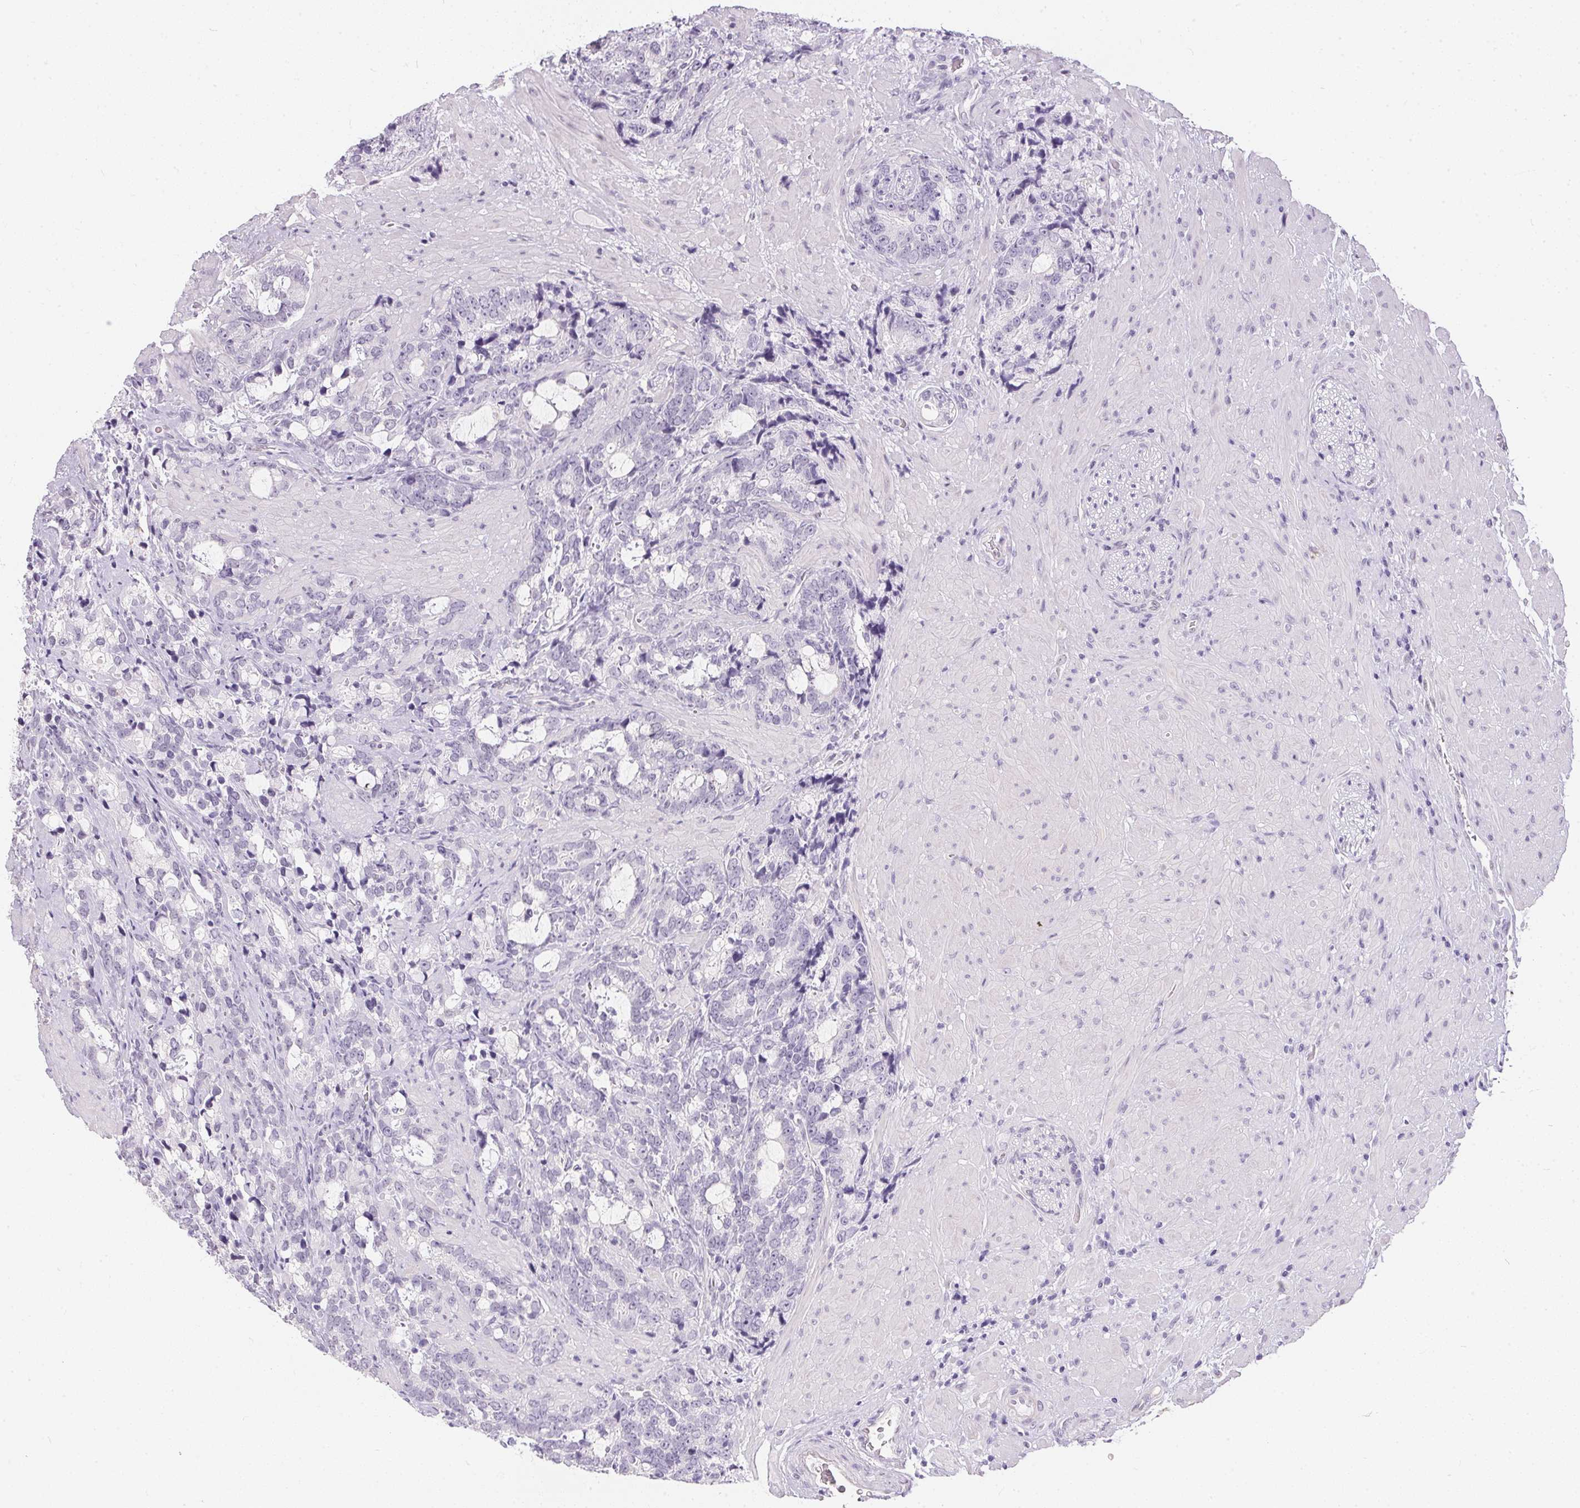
{"staining": {"intensity": "negative", "quantity": "none", "location": "none"}, "tissue": "prostate cancer", "cell_type": "Tumor cells", "image_type": "cancer", "snomed": [{"axis": "morphology", "description": "Adenocarcinoma, High grade"}, {"axis": "topography", "description": "Prostate"}], "caption": "A histopathology image of human adenocarcinoma (high-grade) (prostate) is negative for staining in tumor cells. (DAB immunohistochemistry (IHC) visualized using brightfield microscopy, high magnification).", "gene": "GBP6", "patient": {"sex": "male", "age": 74}}